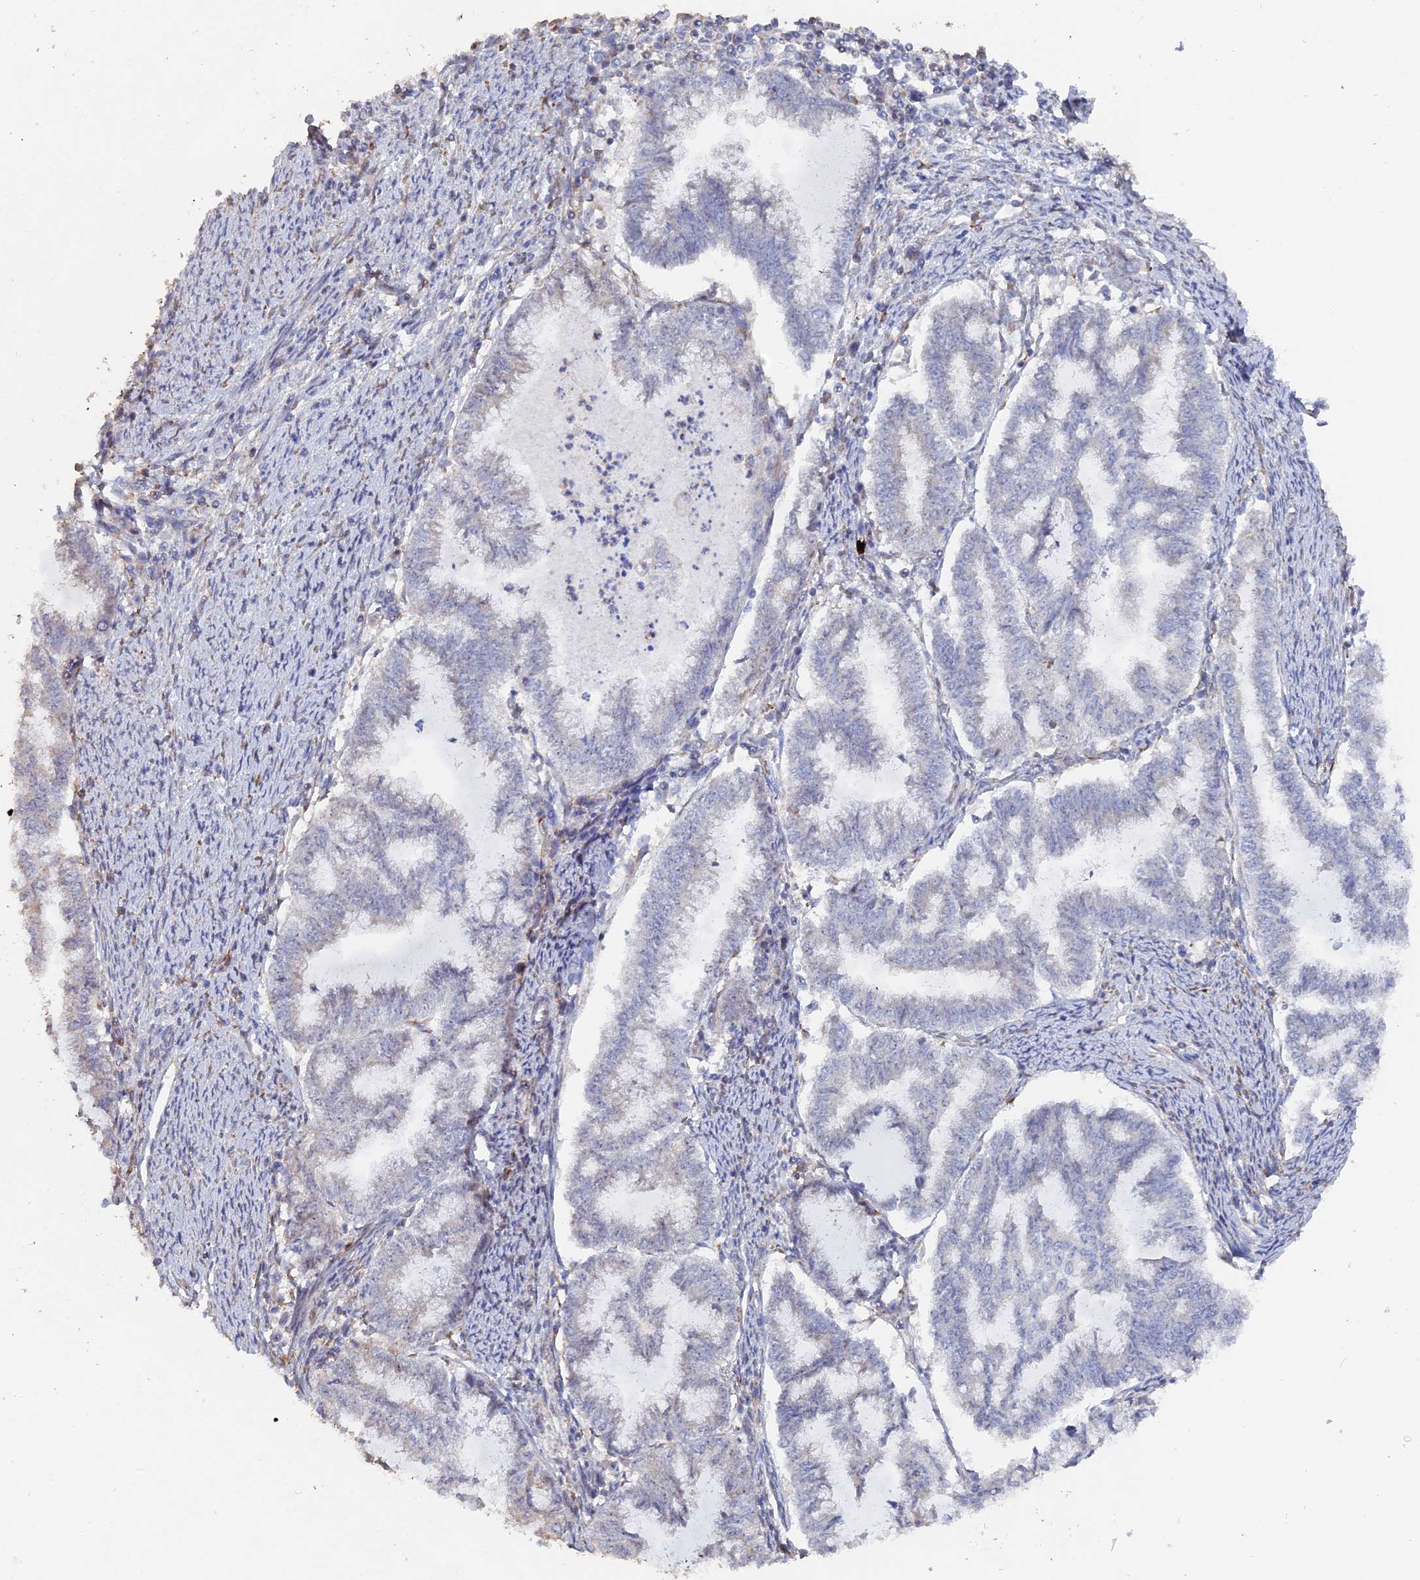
{"staining": {"intensity": "negative", "quantity": "none", "location": "none"}, "tissue": "endometrial cancer", "cell_type": "Tumor cells", "image_type": "cancer", "snomed": [{"axis": "morphology", "description": "Adenocarcinoma, NOS"}, {"axis": "topography", "description": "Endometrium"}], "caption": "A high-resolution photomicrograph shows IHC staining of endometrial adenocarcinoma, which reveals no significant staining in tumor cells.", "gene": "SEMG2", "patient": {"sex": "female", "age": 79}}